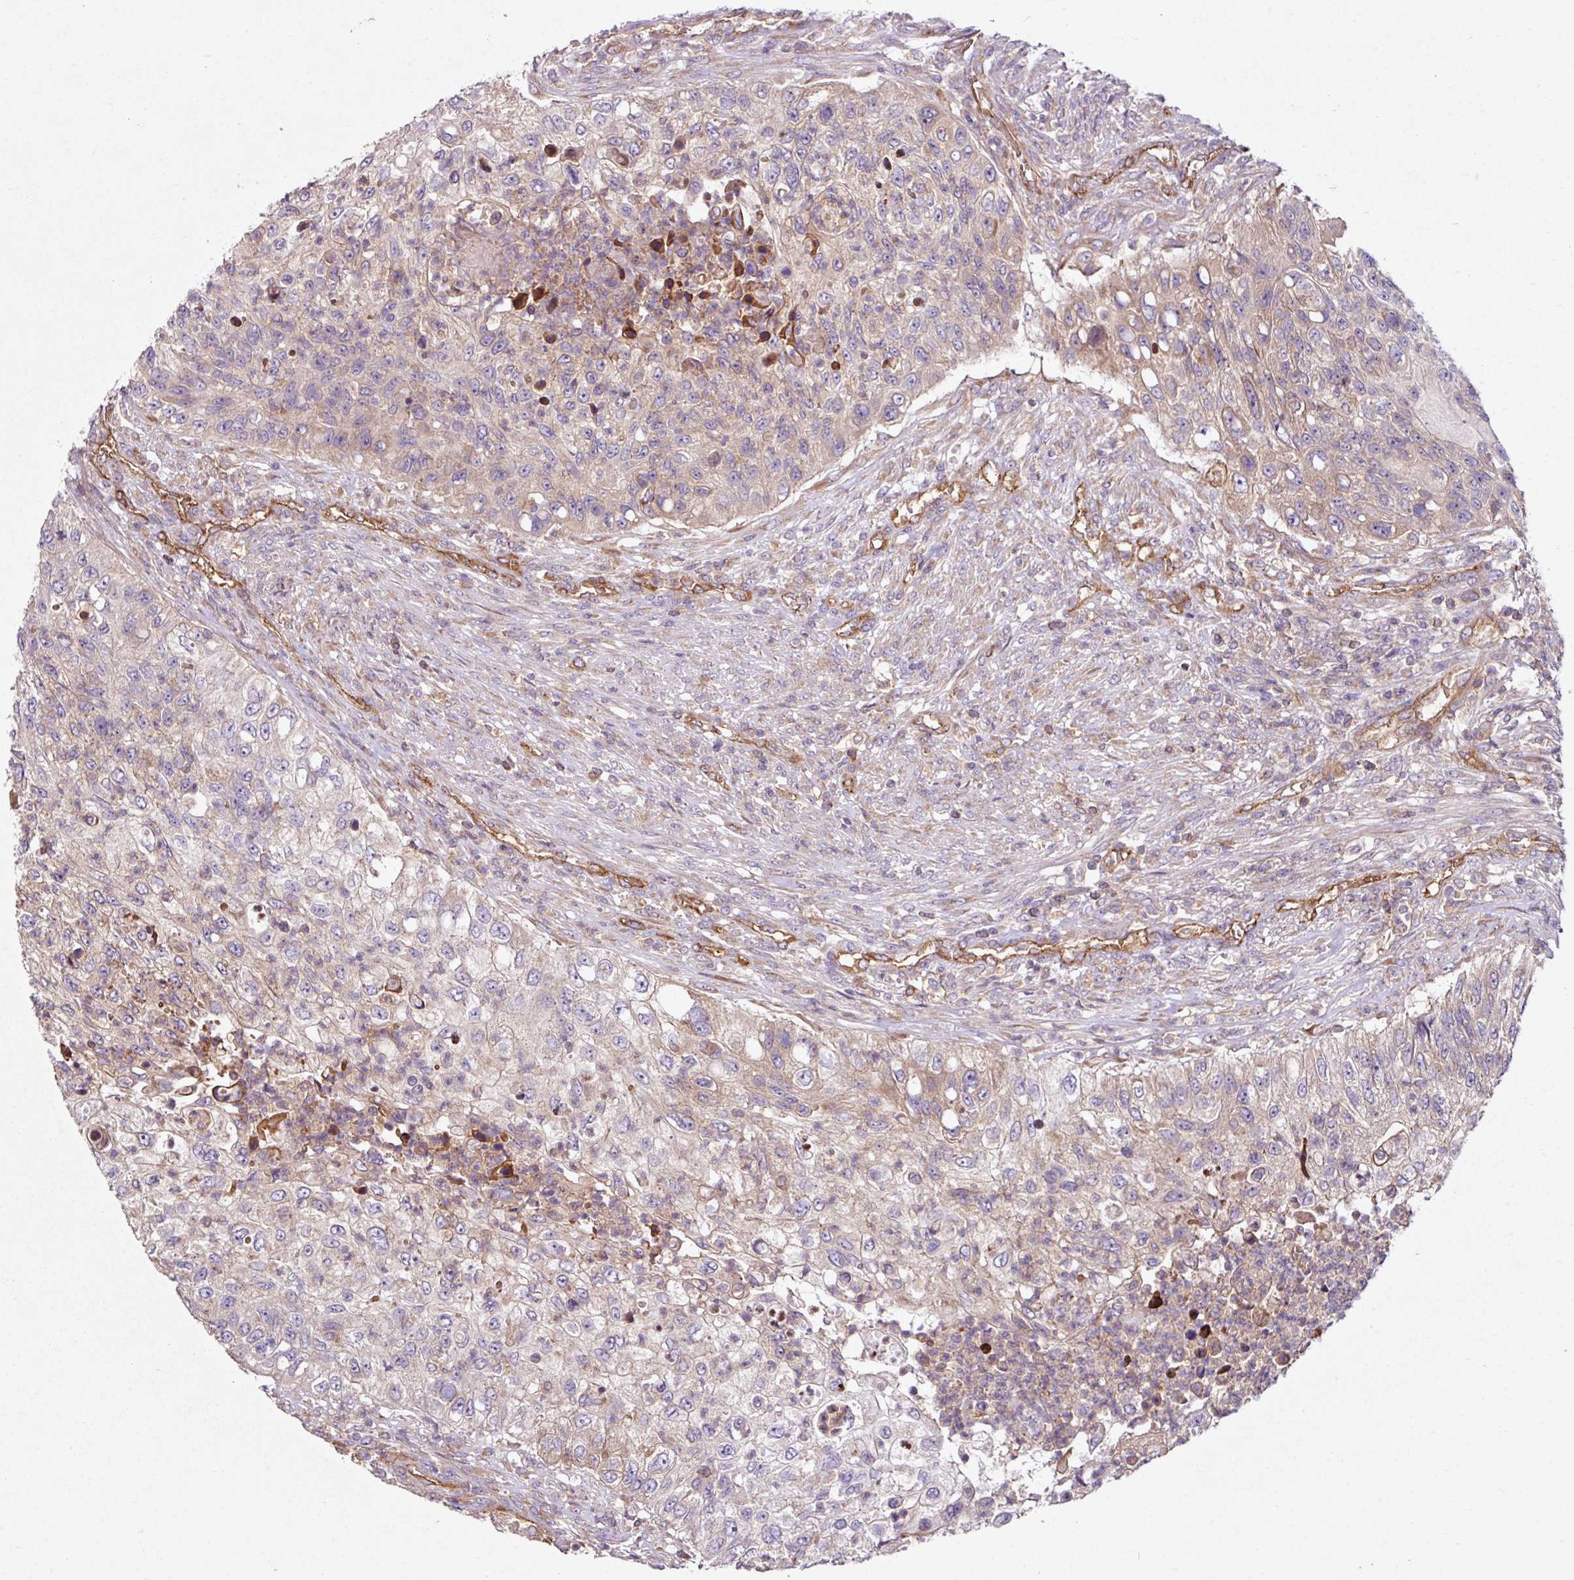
{"staining": {"intensity": "weak", "quantity": "25%-75%", "location": "cytoplasmic/membranous"}, "tissue": "urothelial cancer", "cell_type": "Tumor cells", "image_type": "cancer", "snomed": [{"axis": "morphology", "description": "Urothelial carcinoma, High grade"}, {"axis": "topography", "description": "Urinary bladder"}], "caption": "This micrograph displays immunohistochemistry (IHC) staining of urothelial carcinoma (high-grade), with low weak cytoplasmic/membranous staining in about 25%-75% of tumor cells.", "gene": "ZNF106", "patient": {"sex": "female", "age": 60}}